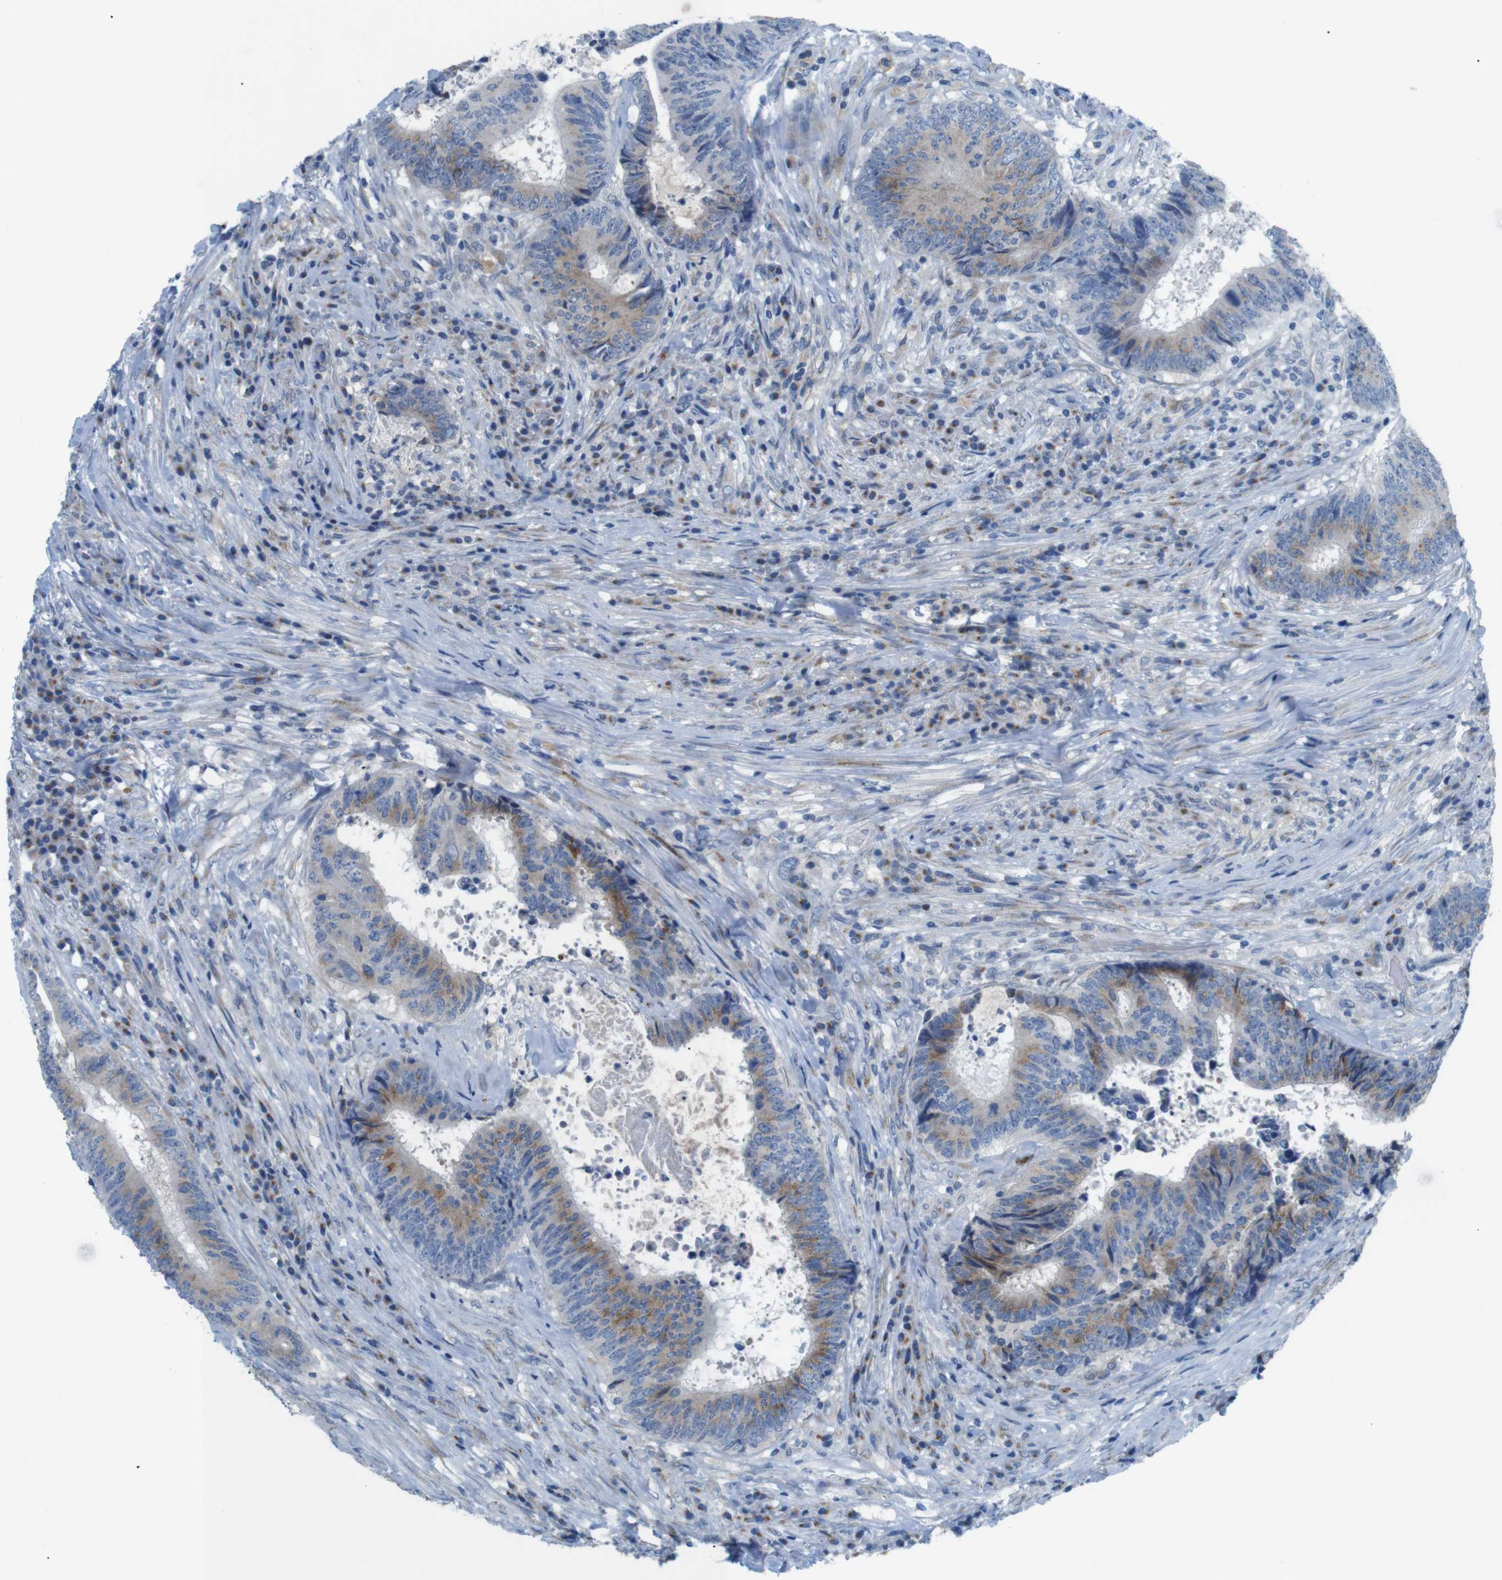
{"staining": {"intensity": "moderate", "quantity": ">75%", "location": "cytoplasmic/membranous"}, "tissue": "colorectal cancer", "cell_type": "Tumor cells", "image_type": "cancer", "snomed": [{"axis": "morphology", "description": "Adenocarcinoma, NOS"}, {"axis": "topography", "description": "Rectum"}], "caption": "Immunohistochemical staining of colorectal adenocarcinoma reveals moderate cytoplasmic/membranous protein staining in about >75% of tumor cells. The staining was performed using DAB (3,3'-diaminobenzidine), with brown indicating positive protein expression. Nuclei are stained blue with hematoxylin.", "gene": "GOLGA2", "patient": {"sex": "male", "age": 72}}